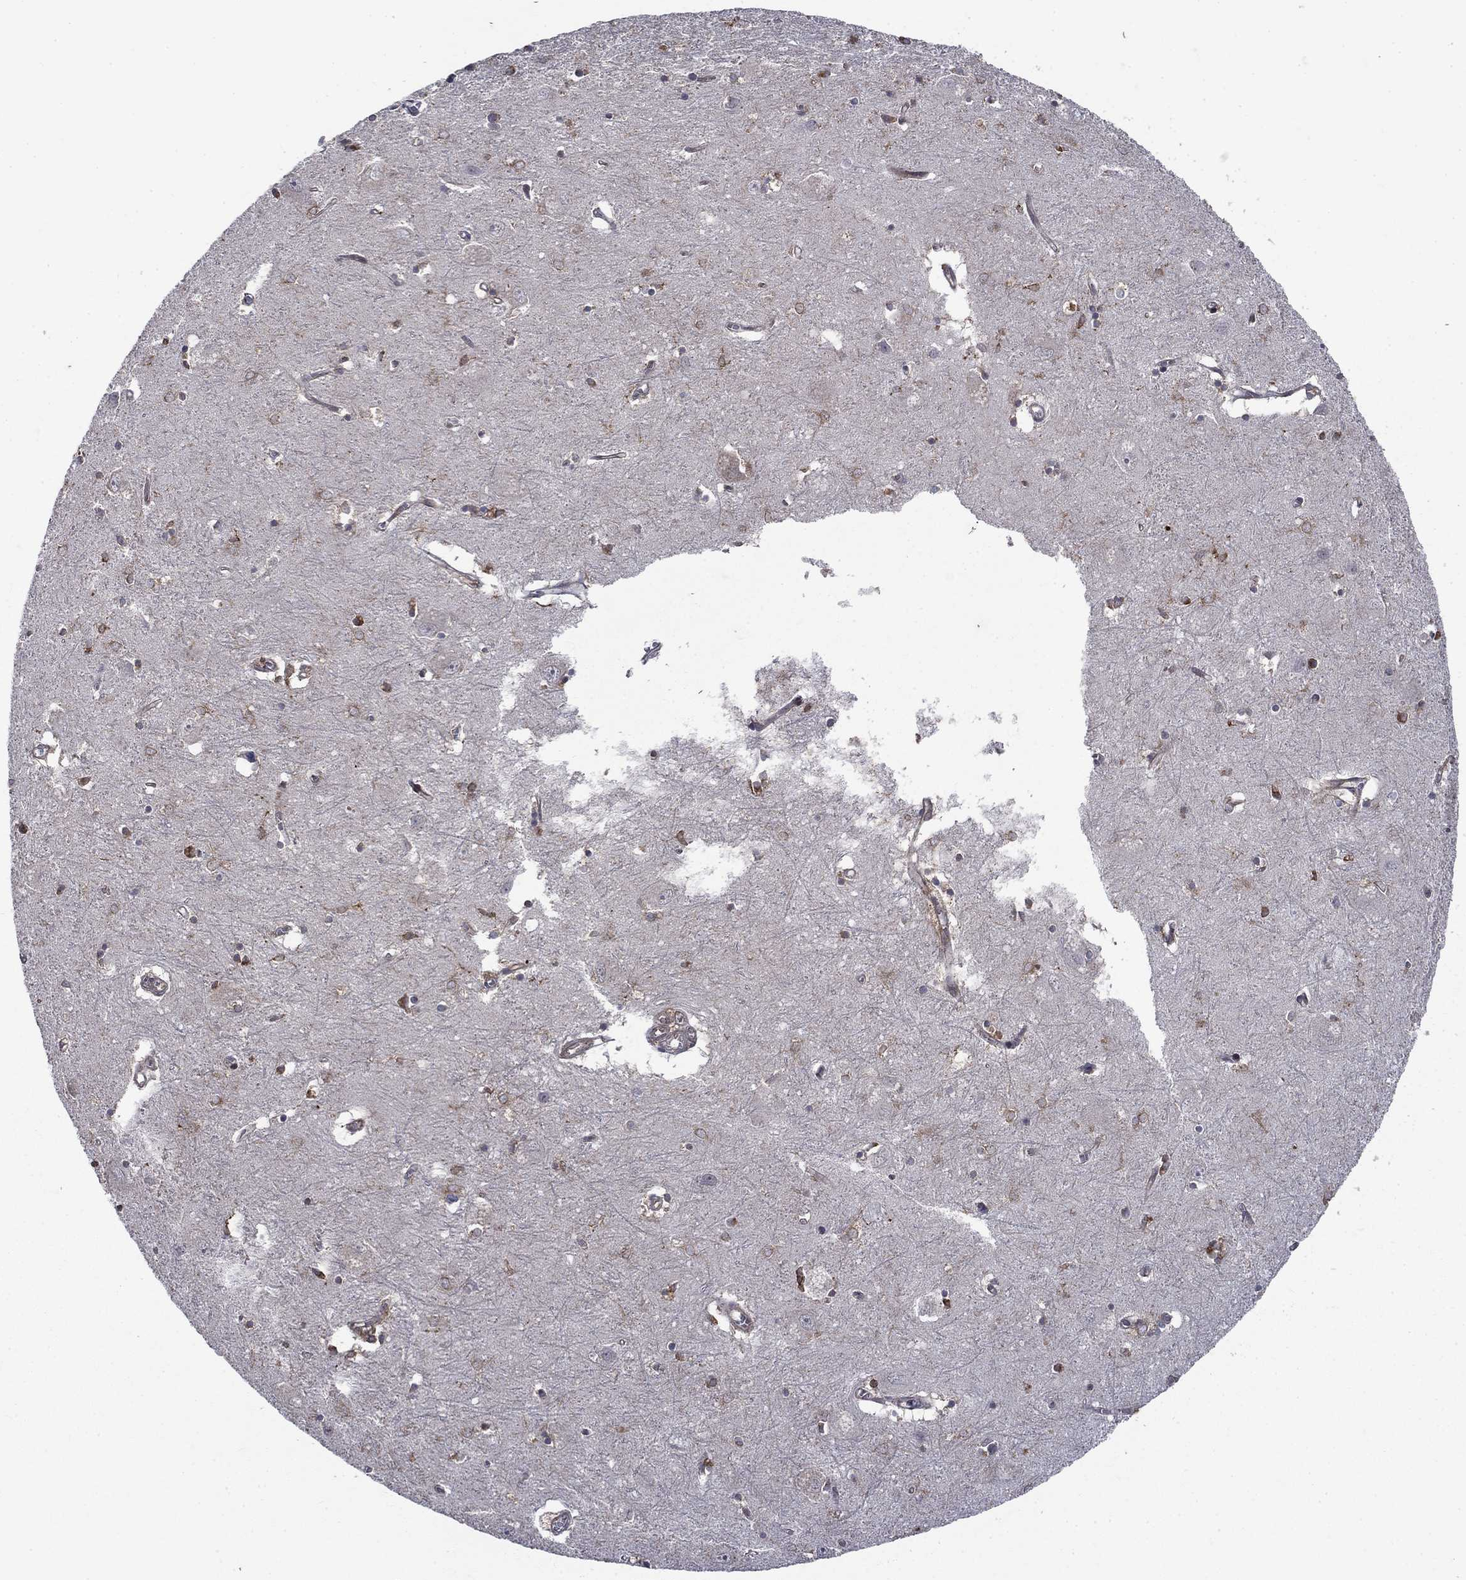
{"staining": {"intensity": "strong", "quantity": "25%-75%", "location": "cytoplasmic/membranous"}, "tissue": "caudate", "cell_type": "Glial cells", "image_type": "normal", "snomed": [{"axis": "morphology", "description": "Normal tissue, NOS"}, {"axis": "topography", "description": "Lateral ventricle wall"}], "caption": "Caudate stained with immunohistochemistry (IHC) demonstrates strong cytoplasmic/membranous positivity in approximately 25%-75% of glial cells.", "gene": "DHRS7", "patient": {"sex": "male", "age": 54}}